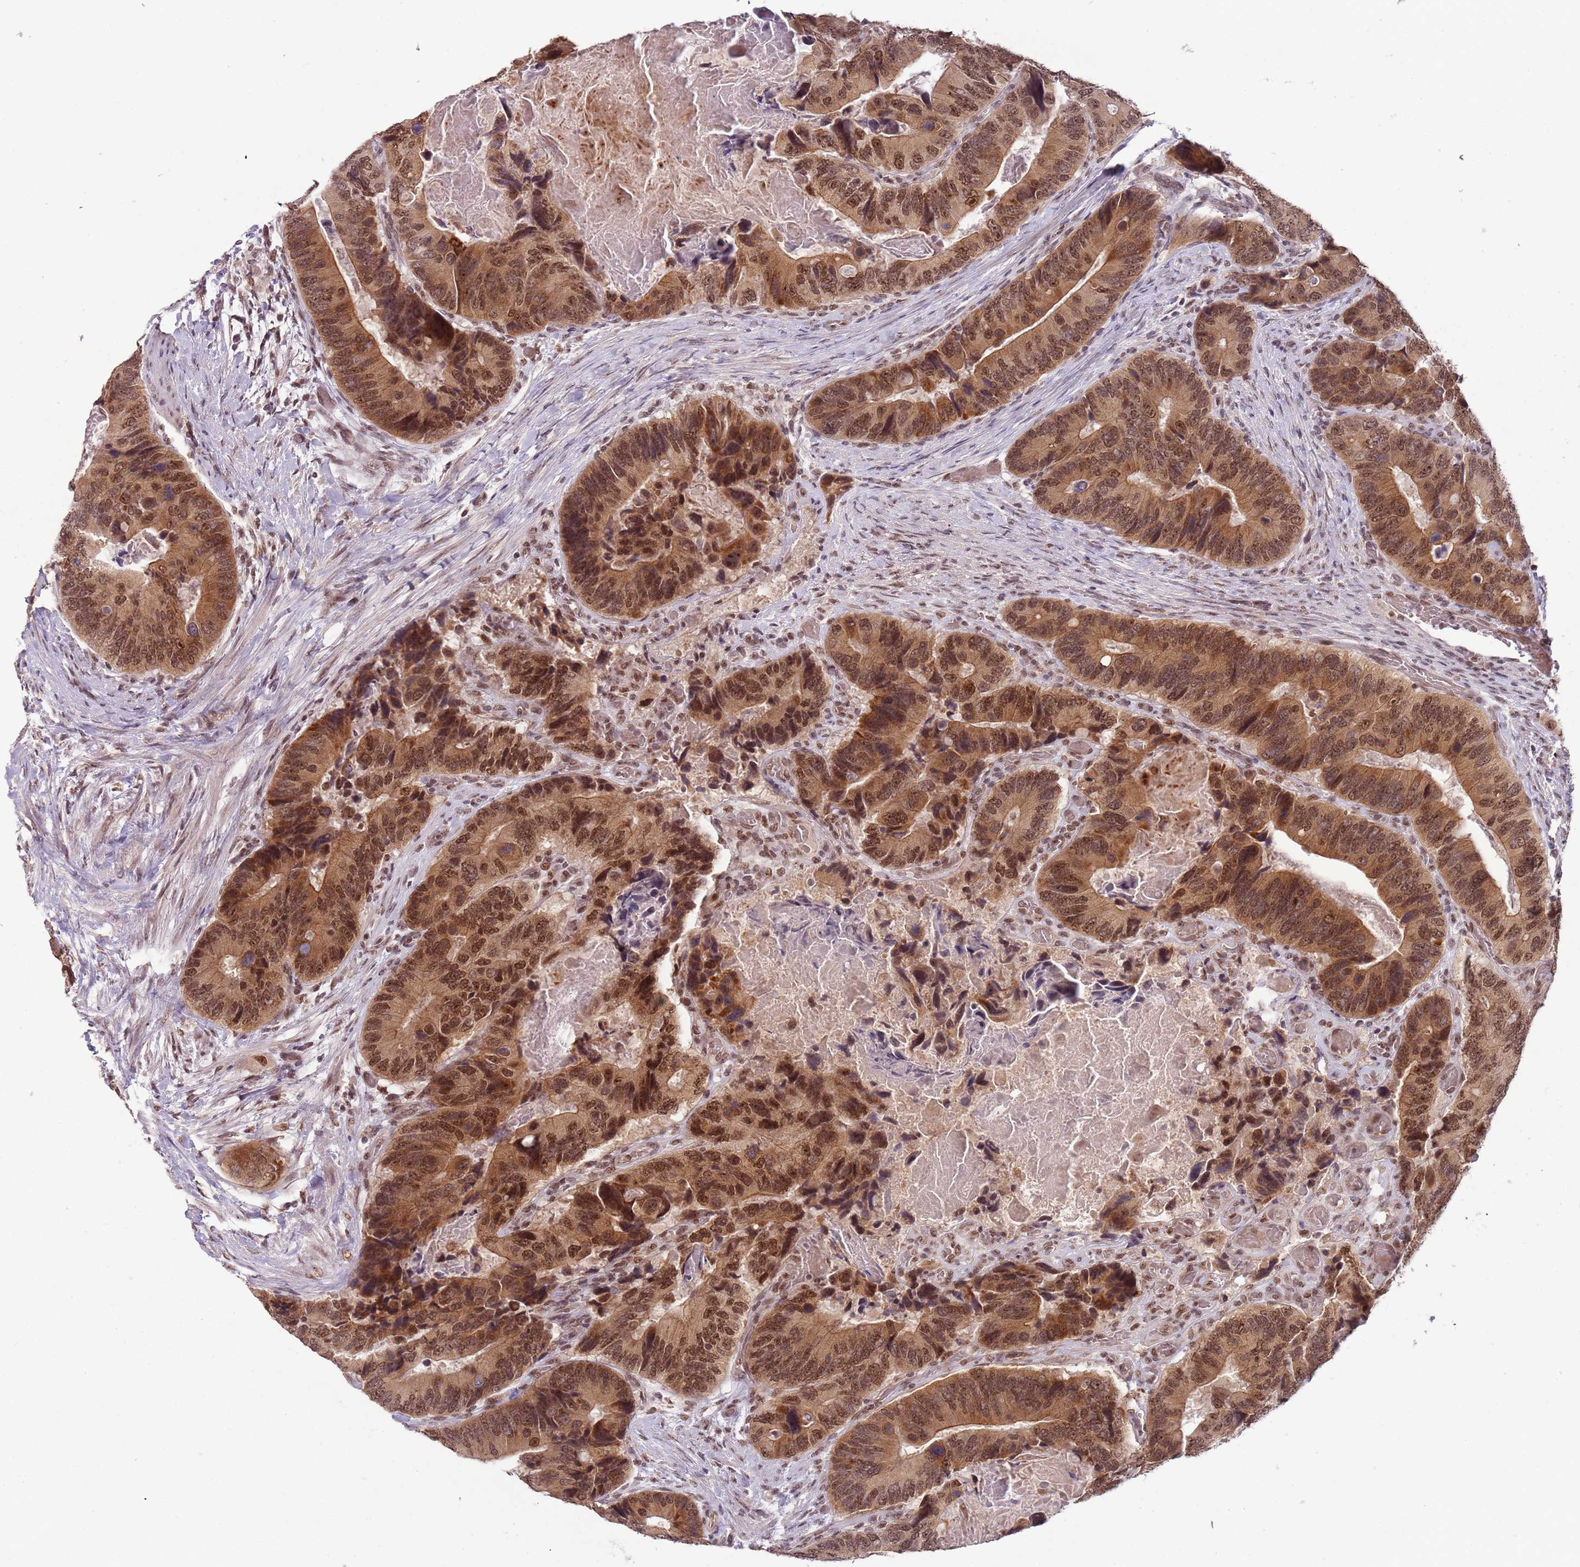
{"staining": {"intensity": "moderate", "quantity": ">75%", "location": "cytoplasmic/membranous,nuclear"}, "tissue": "colorectal cancer", "cell_type": "Tumor cells", "image_type": "cancer", "snomed": [{"axis": "morphology", "description": "Adenocarcinoma, NOS"}, {"axis": "topography", "description": "Colon"}], "caption": "A medium amount of moderate cytoplasmic/membranous and nuclear positivity is present in approximately >75% of tumor cells in colorectal cancer tissue.", "gene": "FAM120AOS", "patient": {"sex": "male", "age": 84}}